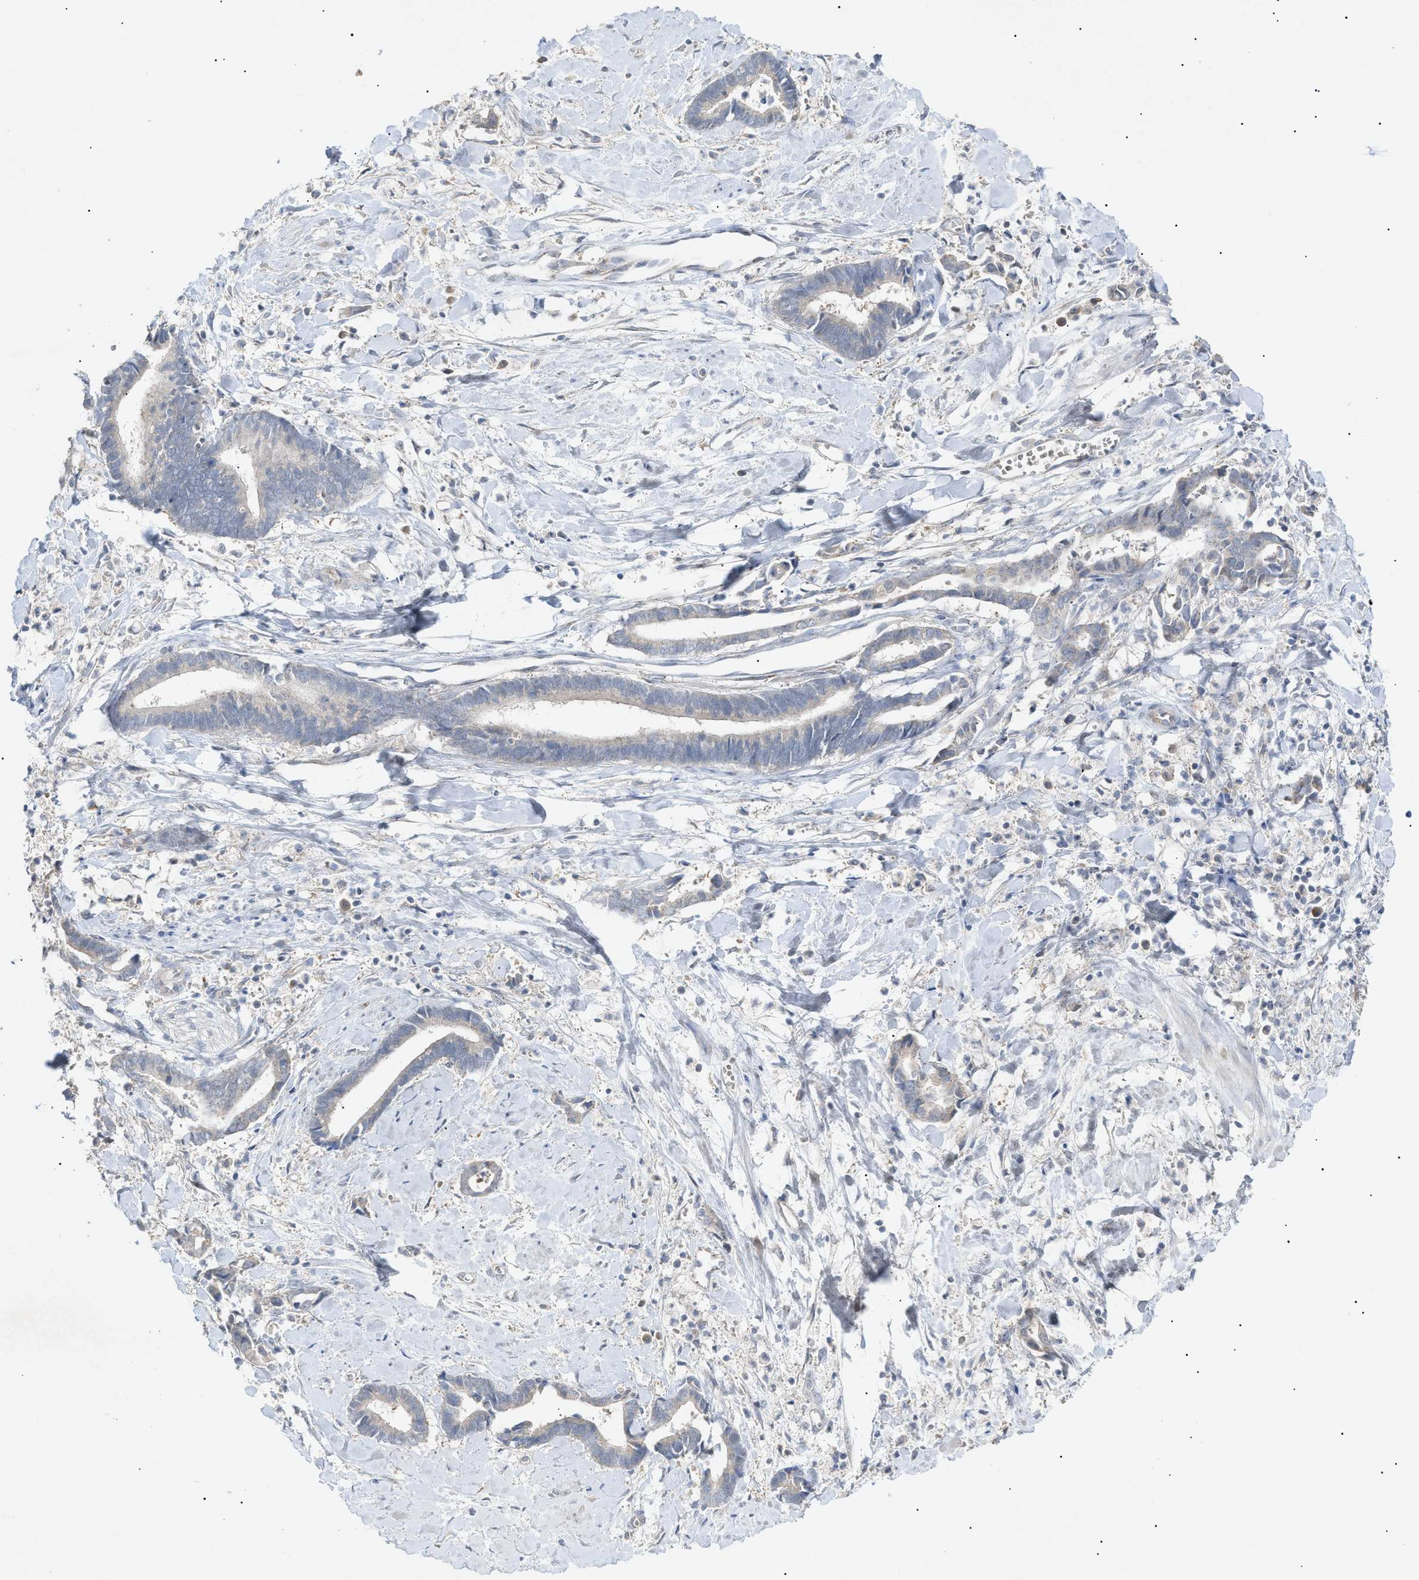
{"staining": {"intensity": "negative", "quantity": "none", "location": "none"}, "tissue": "cervical cancer", "cell_type": "Tumor cells", "image_type": "cancer", "snomed": [{"axis": "morphology", "description": "Adenocarcinoma, NOS"}, {"axis": "topography", "description": "Cervix"}], "caption": "Tumor cells show no significant staining in cervical cancer (adenocarcinoma).", "gene": "SLC25A31", "patient": {"sex": "female", "age": 44}}